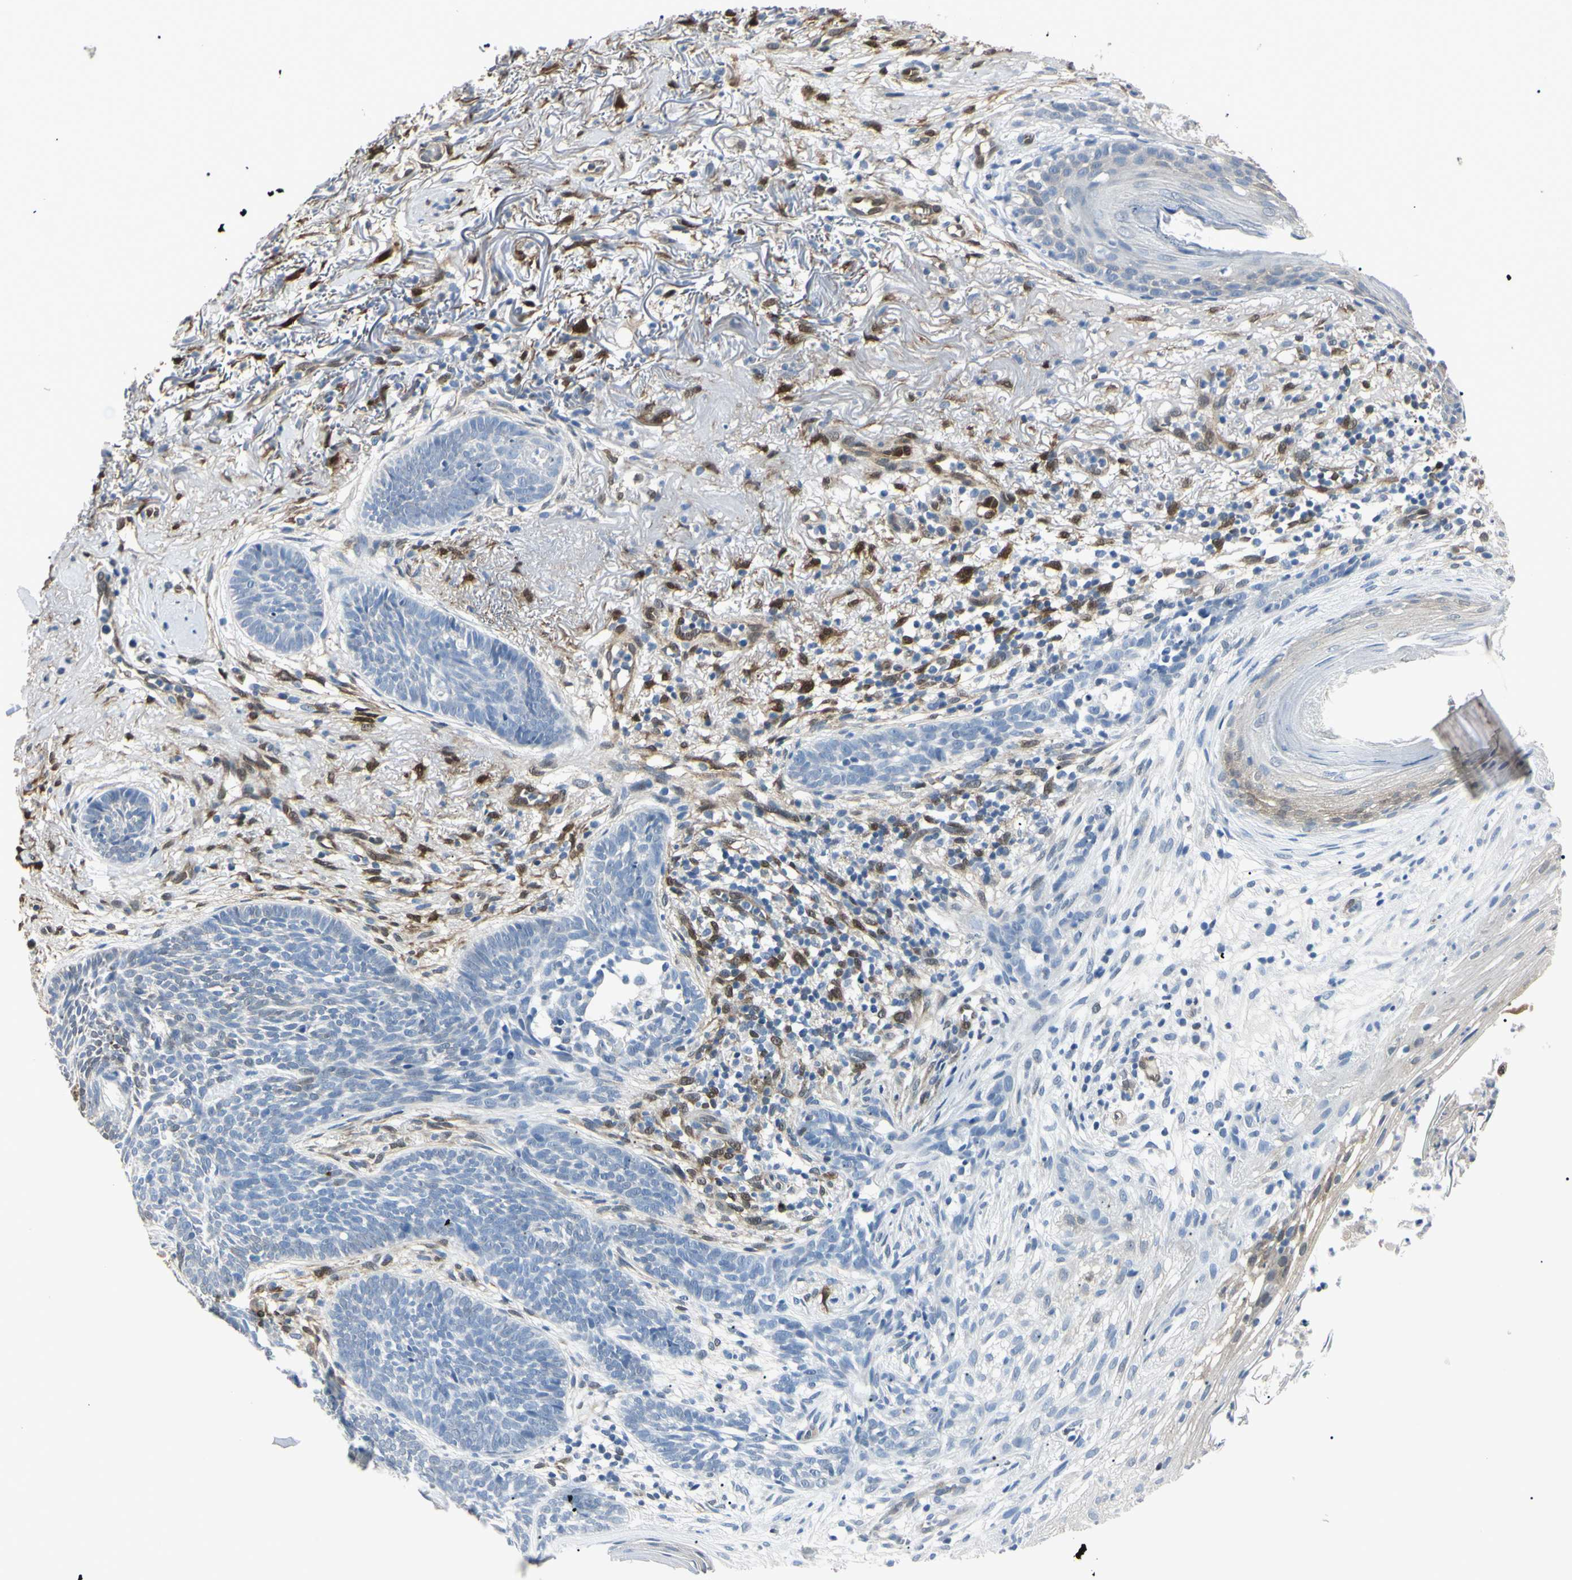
{"staining": {"intensity": "negative", "quantity": "none", "location": "none"}, "tissue": "skin cancer", "cell_type": "Tumor cells", "image_type": "cancer", "snomed": [{"axis": "morphology", "description": "Basal cell carcinoma"}, {"axis": "topography", "description": "Skin"}], "caption": "Tumor cells are negative for brown protein staining in skin basal cell carcinoma.", "gene": "AKR1C3", "patient": {"sex": "female", "age": 70}}